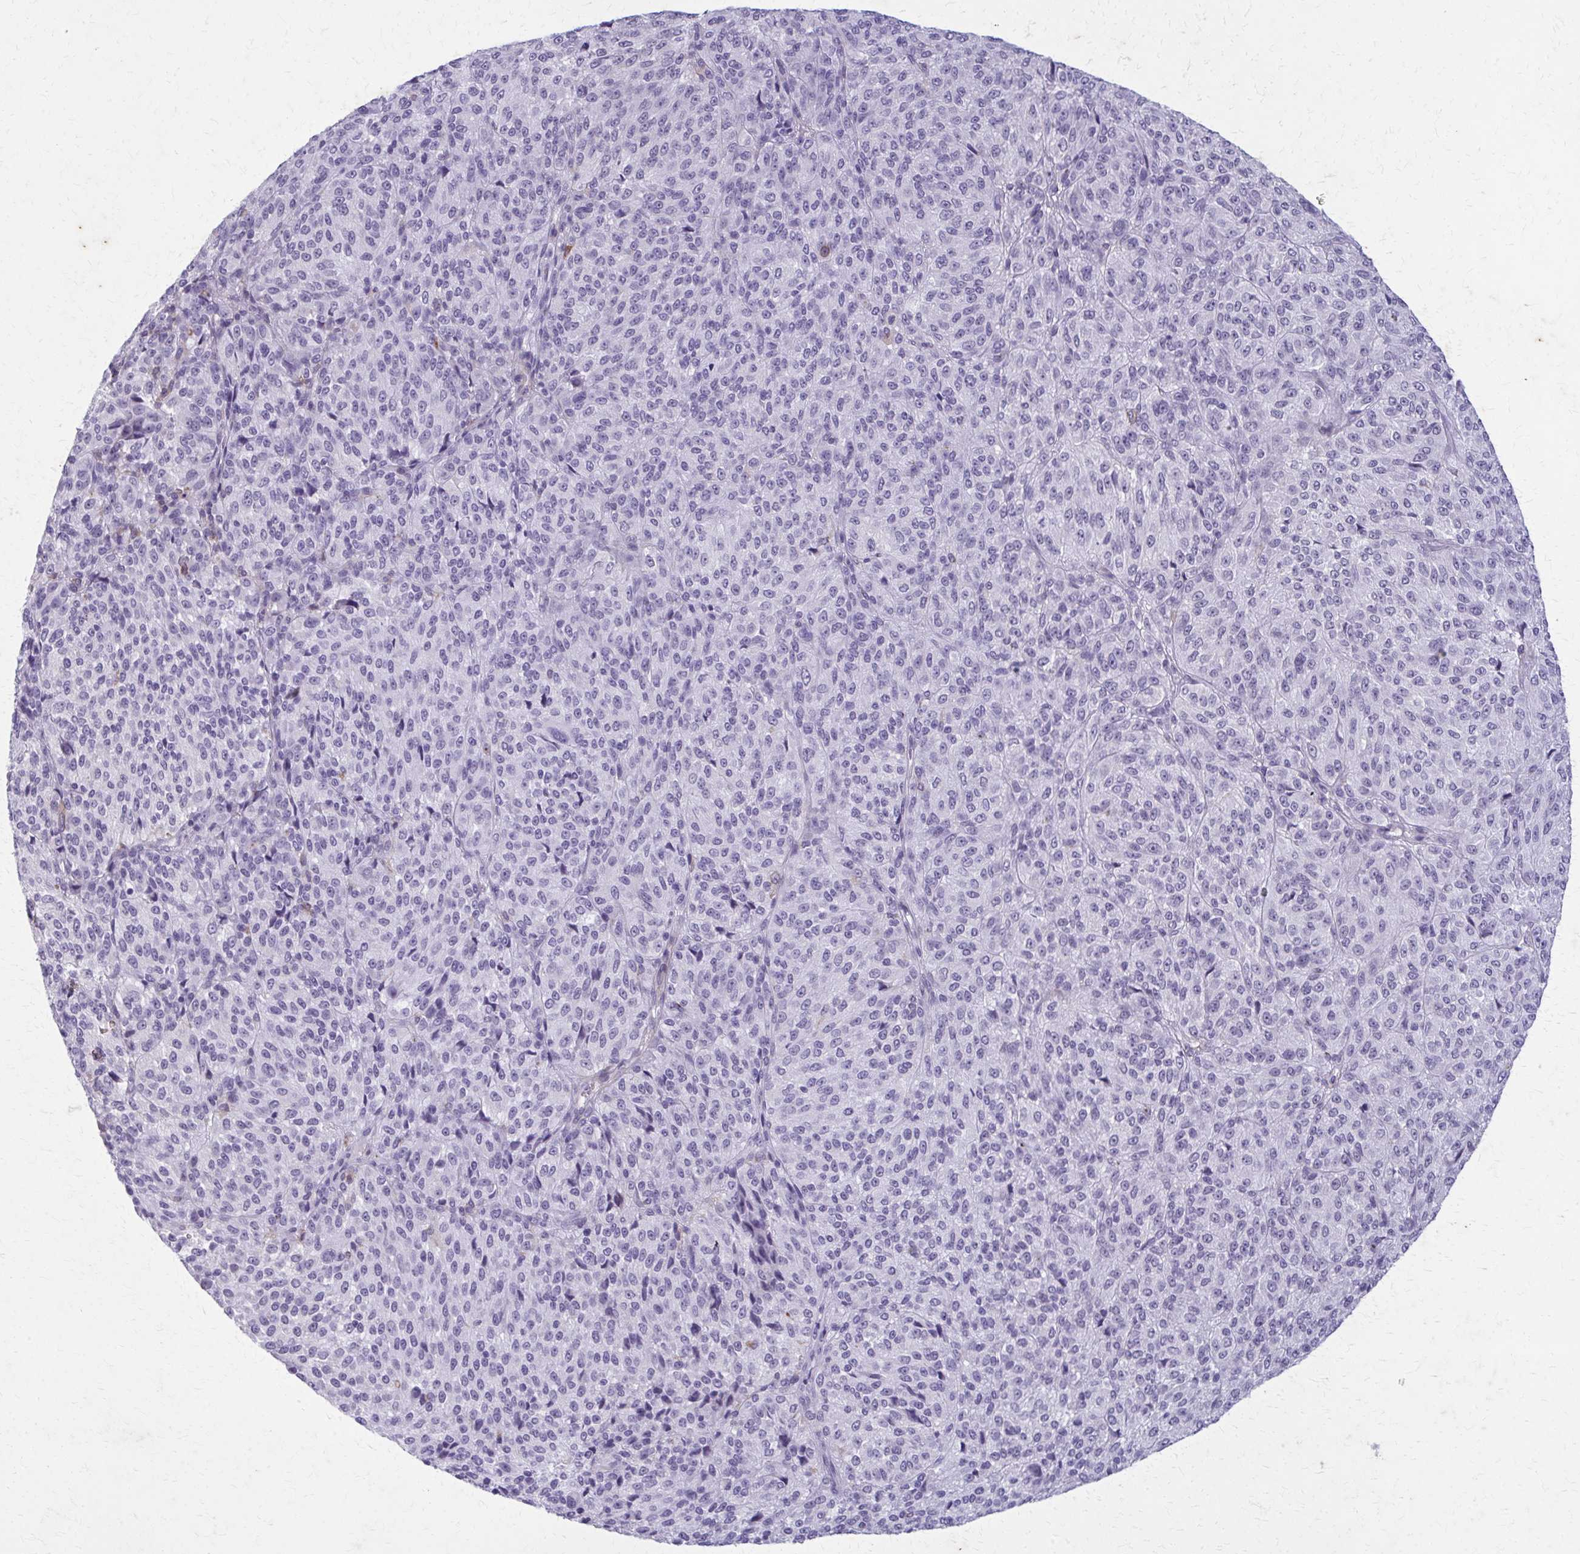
{"staining": {"intensity": "negative", "quantity": "none", "location": "none"}, "tissue": "melanoma", "cell_type": "Tumor cells", "image_type": "cancer", "snomed": [{"axis": "morphology", "description": "Malignant melanoma, Metastatic site"}, {"axis": "topography", "description": "Brain"}], "caption": "Image shows no protein expression in tumor cells of melanoma tissue.", "gene": "CARD9", "patient": {"sex": "female", "age": 56}}